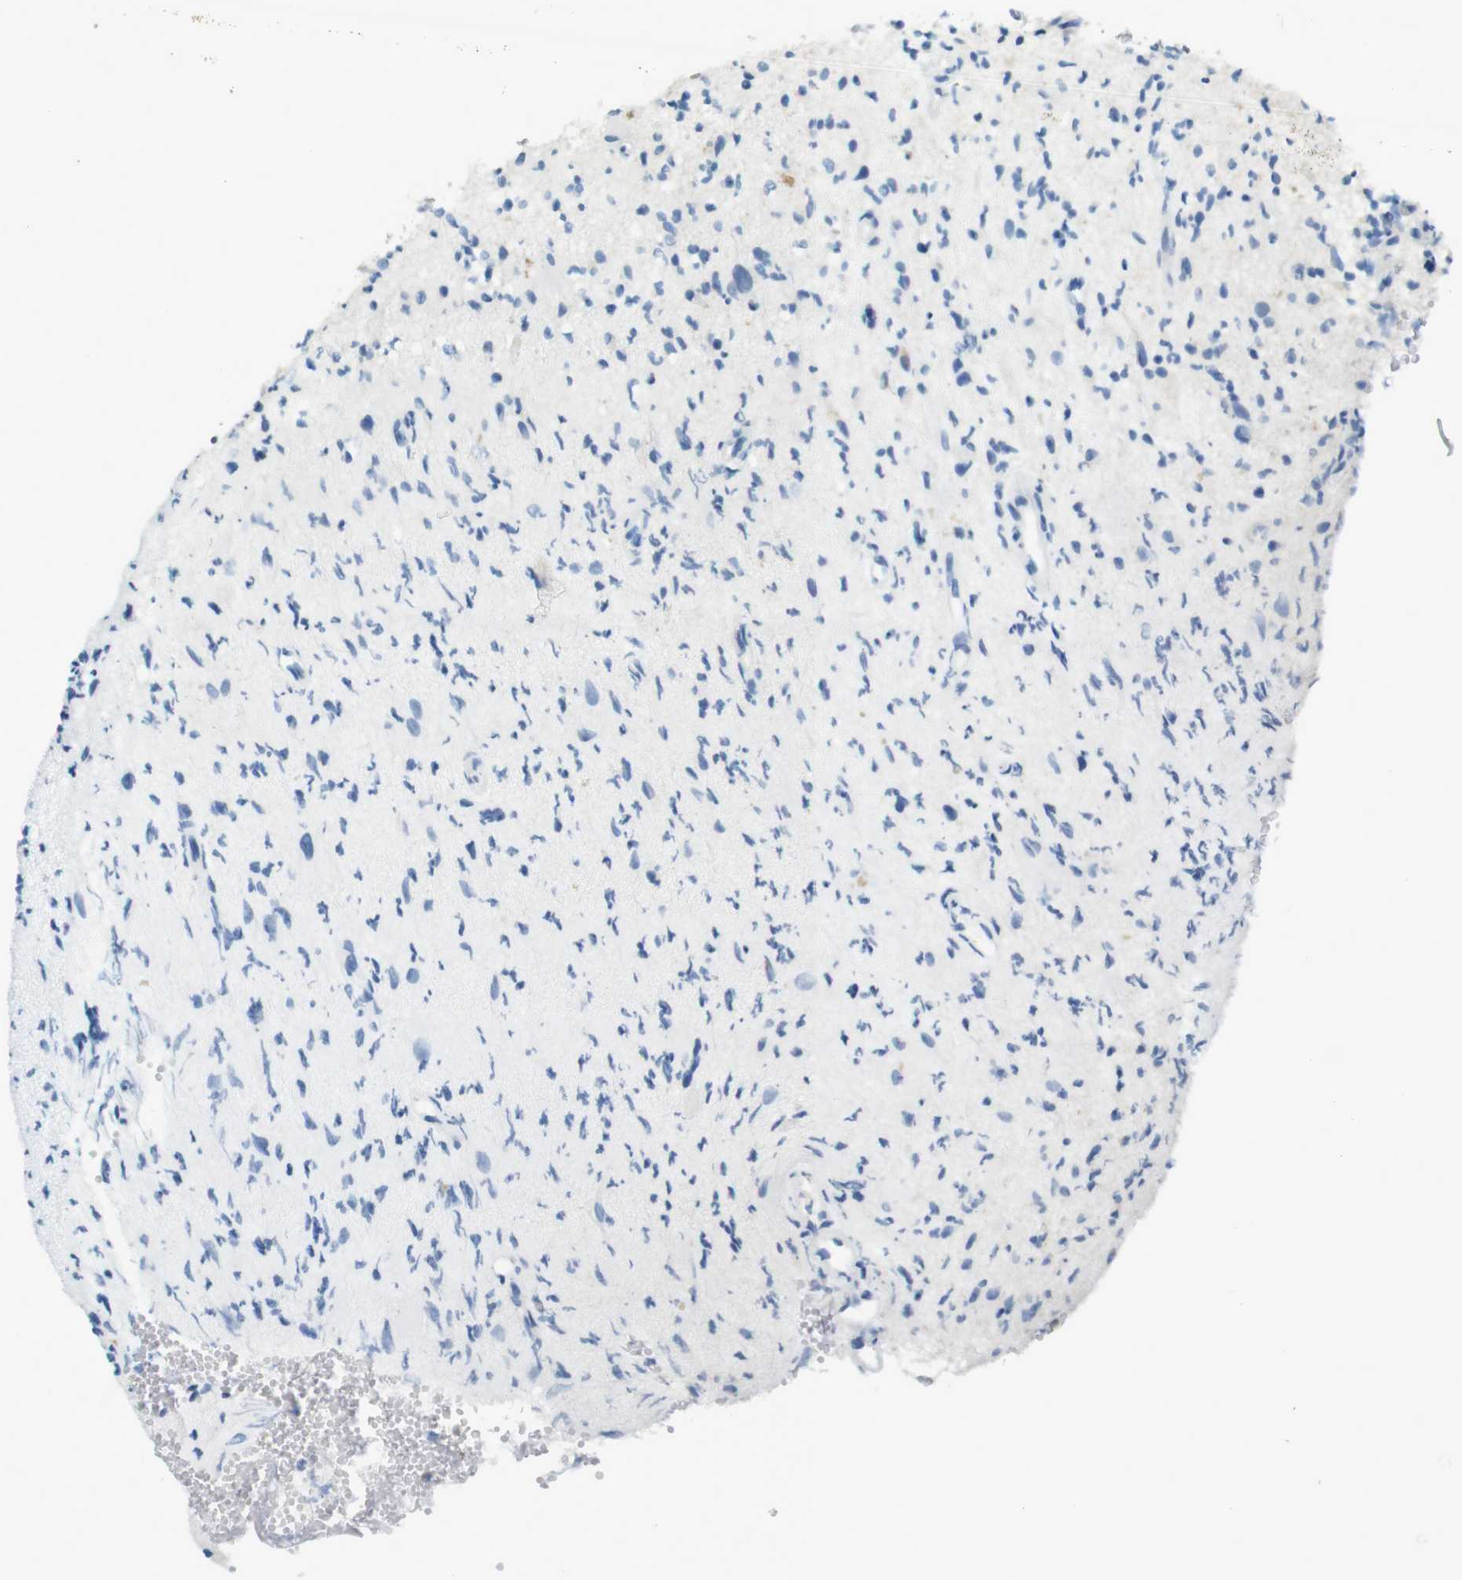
{"staining": {"intensity": "negative", "quantity": "none", "location": "none"}, "tissue": "glioma", "cell_type": "Tumor cells", "image_type": "cancer", "snomed": [{"axis": "morphology", "description": "Glioma, malignant, High grade"}, {"axis": "topography", "description": "Brain"}], "caption": "Tumor cells are negative for brown protein staining in glioma.", "gene": "LRRK2", "patient": {"sex": "male", "age": 48}}